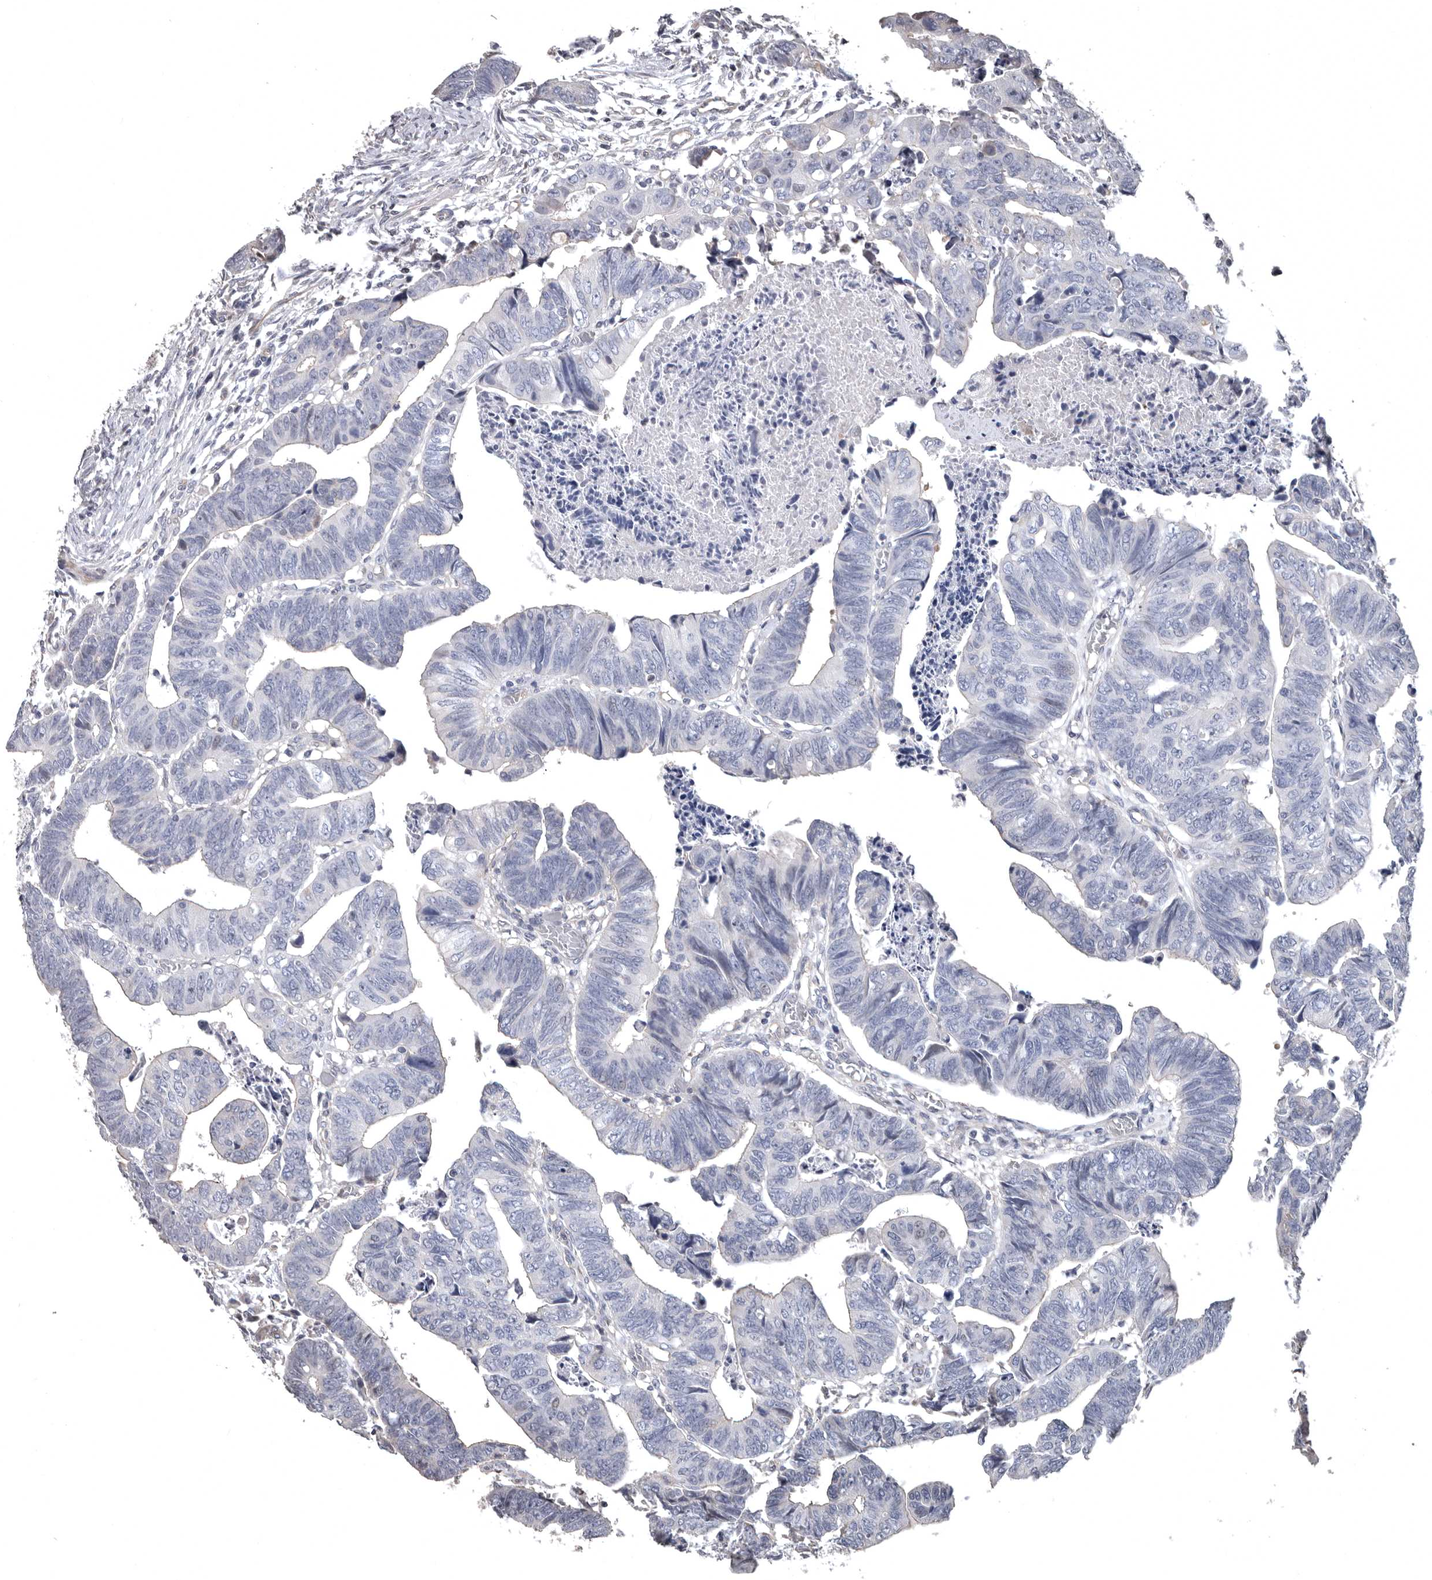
{"staining": {"intensity": "negative", "quantity": "none", "location": "none"}, "tissue": "colorectal cancer", "cell_type": "Tumor cells", "image_type": "cancer", "snomed": [{"axis": "morphology", "description": "Adenocarcinoma, NOS"}, {"axis": "topography", "description": "Rectum"}], "caption": "High power microscopy histopathology image of an immunohistochemistry photomicrograph of colorectal cancer, revealing no significant expression in tumor cells.", "gene": "RNF217", "patient": {"sex": "female", "age": 65}}